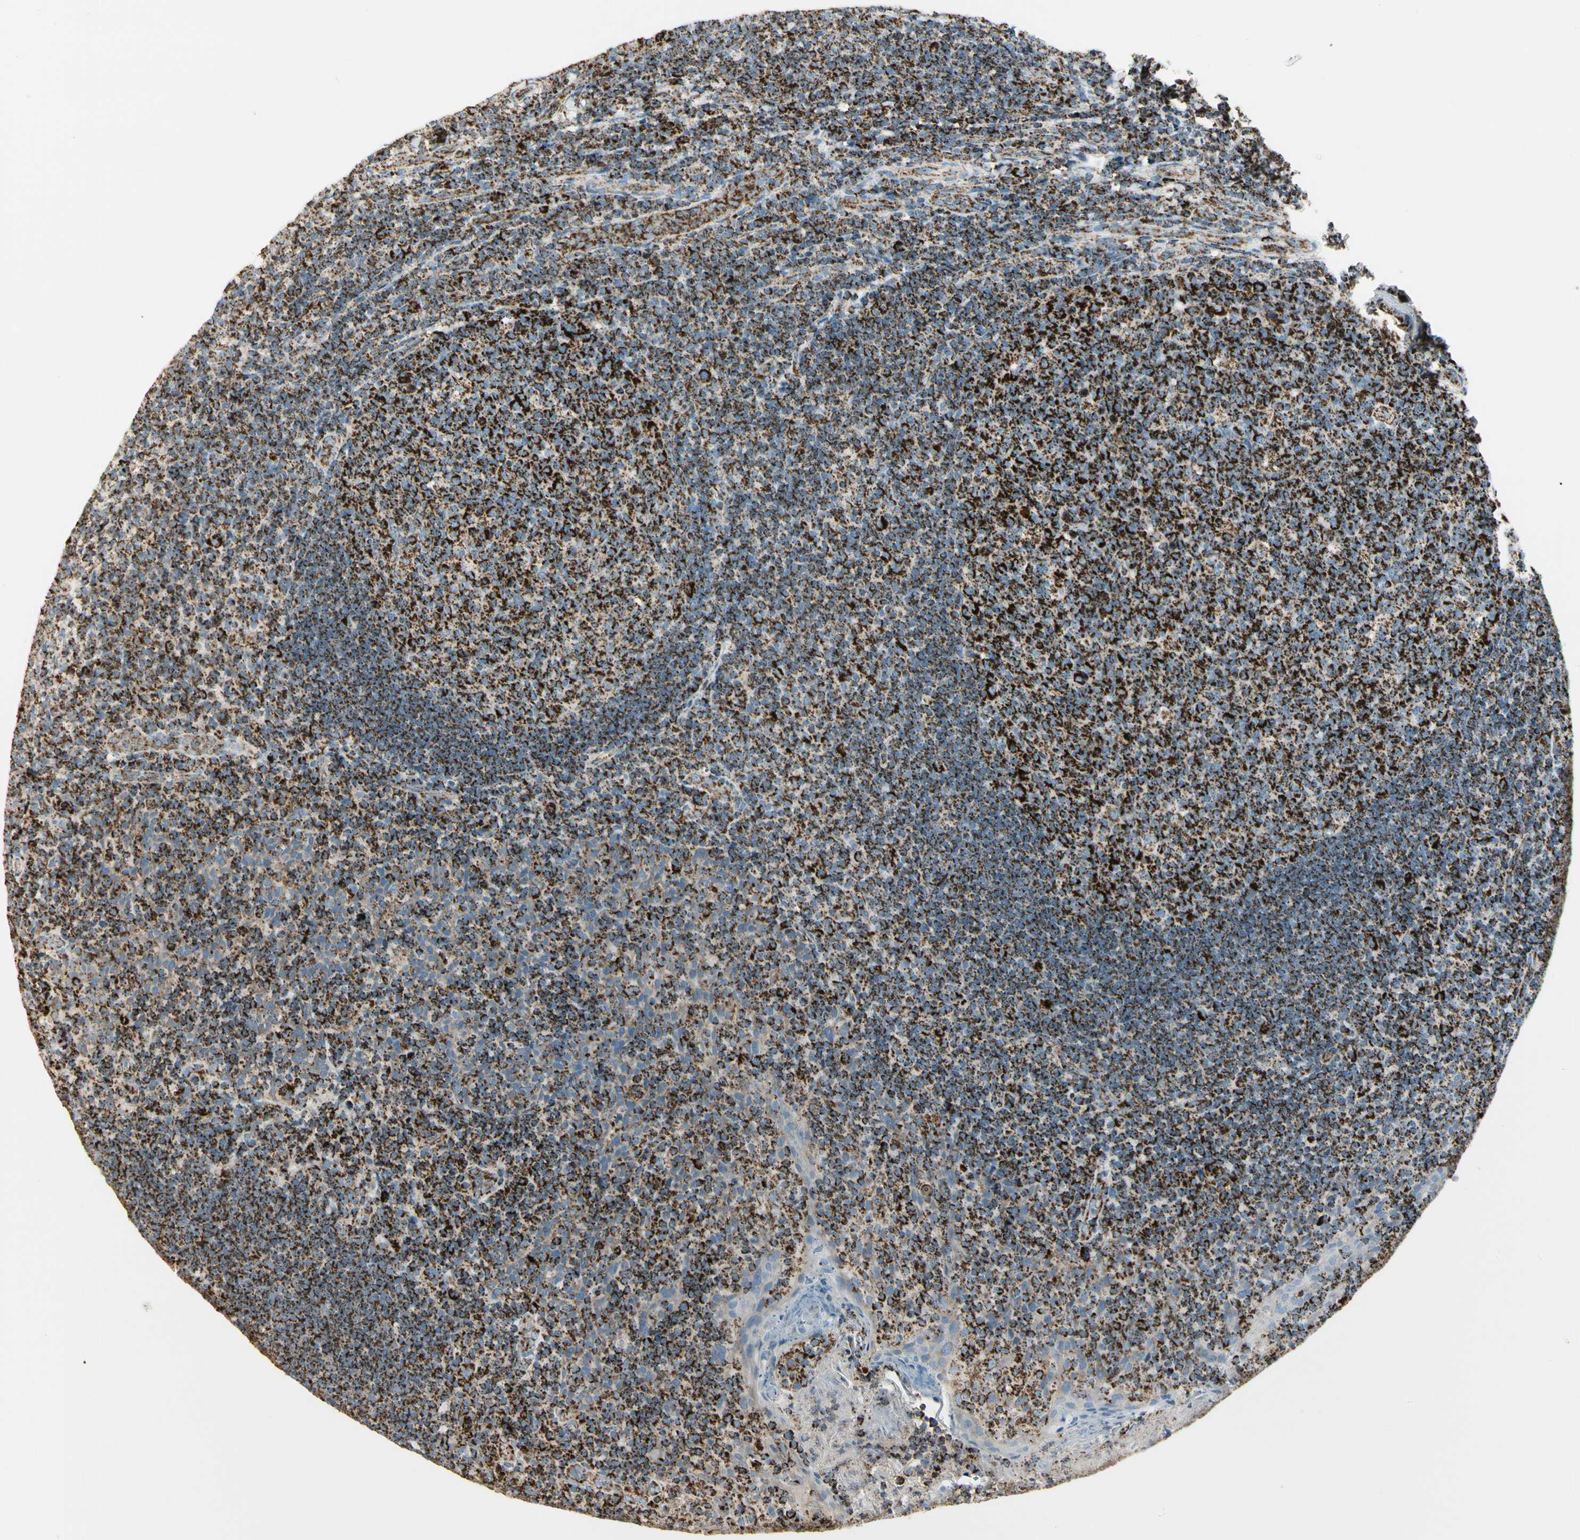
{"staining": {"intensity": "strong", "quantity": ">75%", "location": "cytoplasmic/membranous"}, "tissue": "tonsil", "cell_type": "Germinal center cells", "image_type": "normal", "snomed": [{"axis": "morphology", "description": "Normal tissue, NOS"}, {"axis": "topography", "description": "Tonsil"}], "caption": "Immunohistochemical staining of benign tonsil shows strong cytoplasmic/membranous protein staining in about >75% of germinal center cells.", "gene": "ME2", "patient": {"sex": "male", "age": 17}}